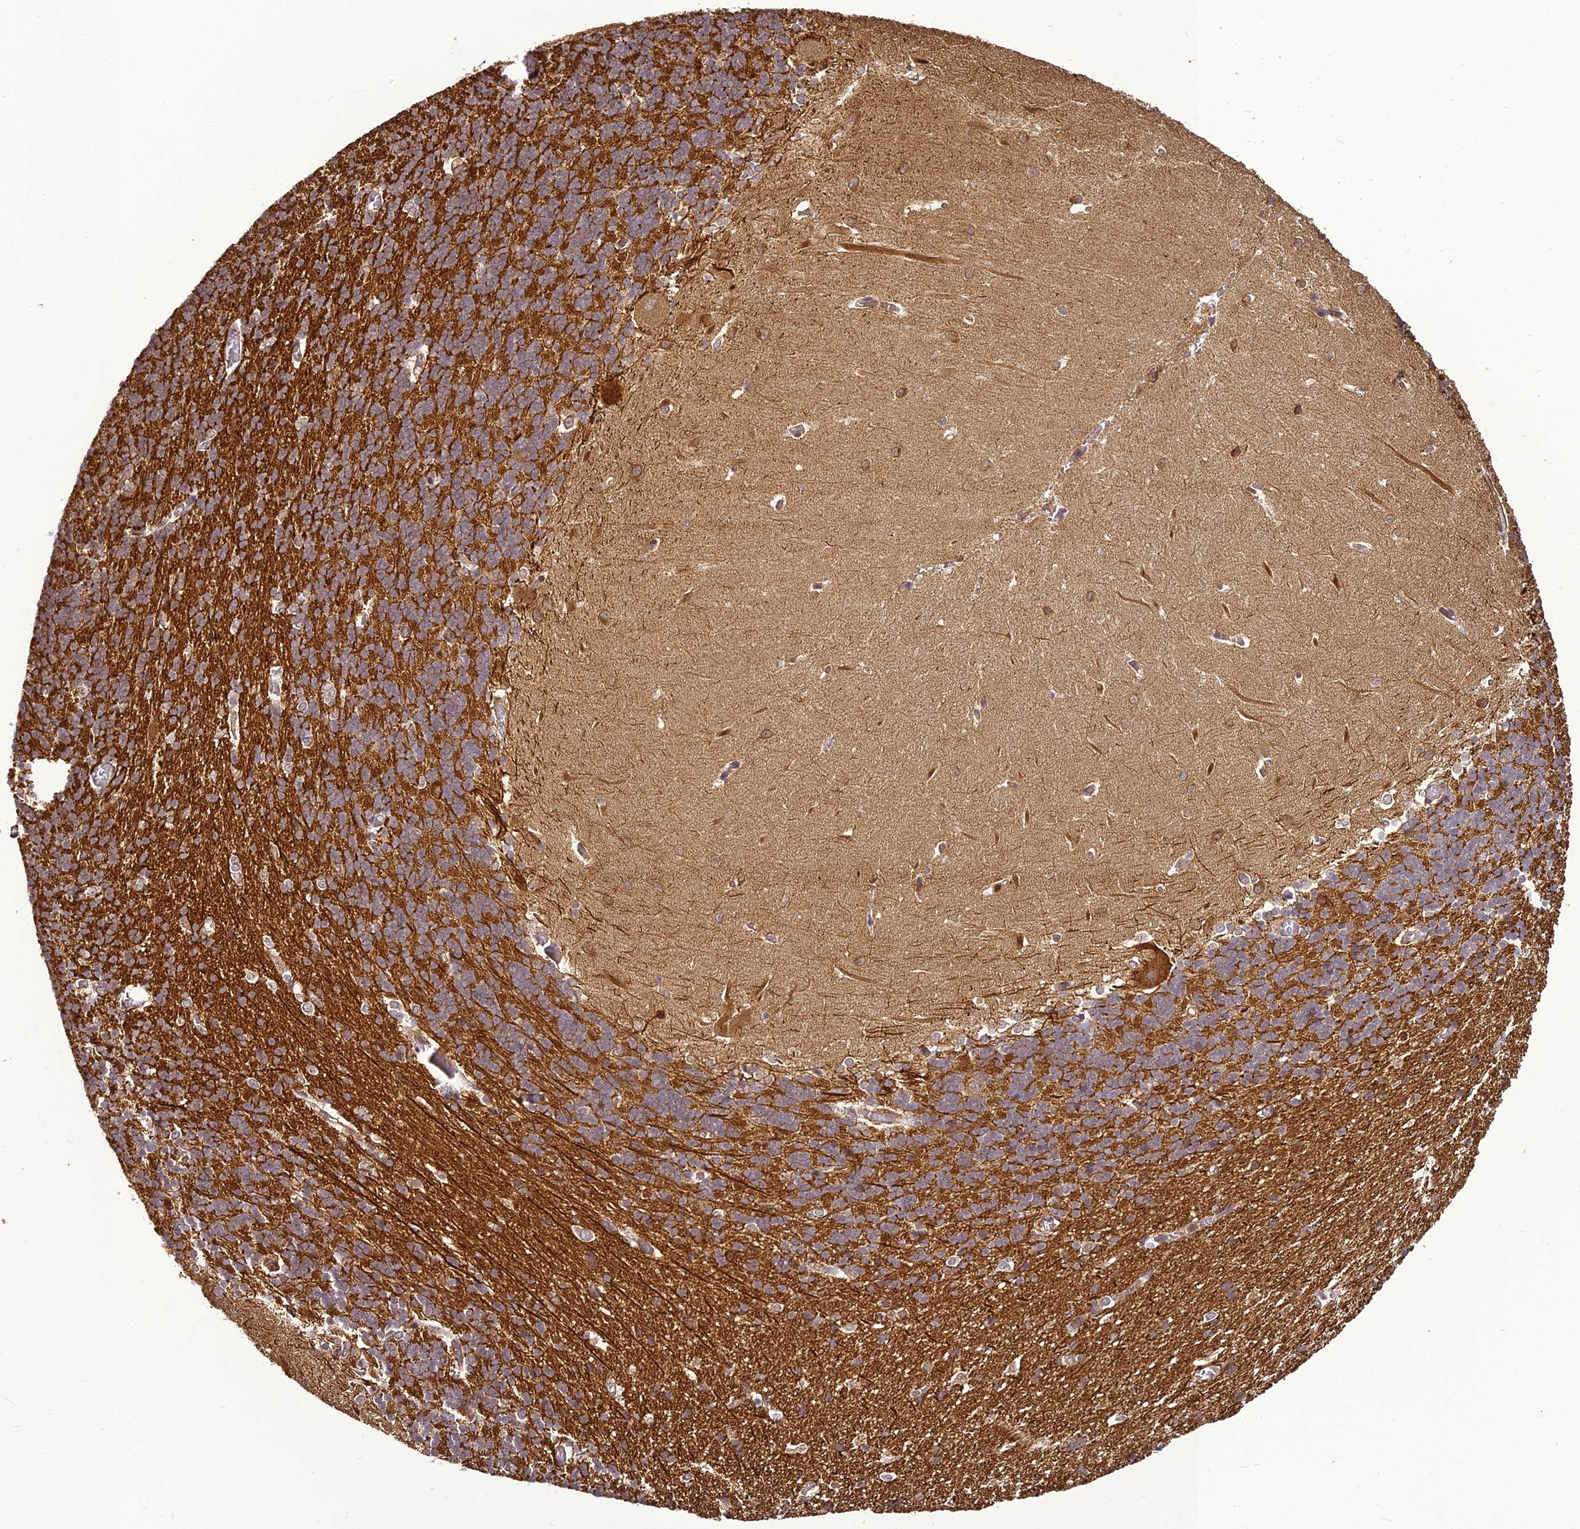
{"staining": {"intensity": "strong", "quantity": ">75%", "location": "cytoplasmic/membranous"}, "tissue": "cerebellum", "cell_type": "Cells in granular layer", "image_type": "normal", "snomed": [{"axis": "morphology", "description": "Normal tissue, NOS"}, {"axis": "topography", "description": "Cerebellum"}], "caption": "Unremarkable cerebellum was stained to show a protein in brown. There is high levels of strong cytoplasmic/membranous staining in about >75% of cells in granular layer. (IHC, brightfield microscopy, high magnification).", "gene": "BCDIN3D", "patient": {"sex": "male", "age": 37}}